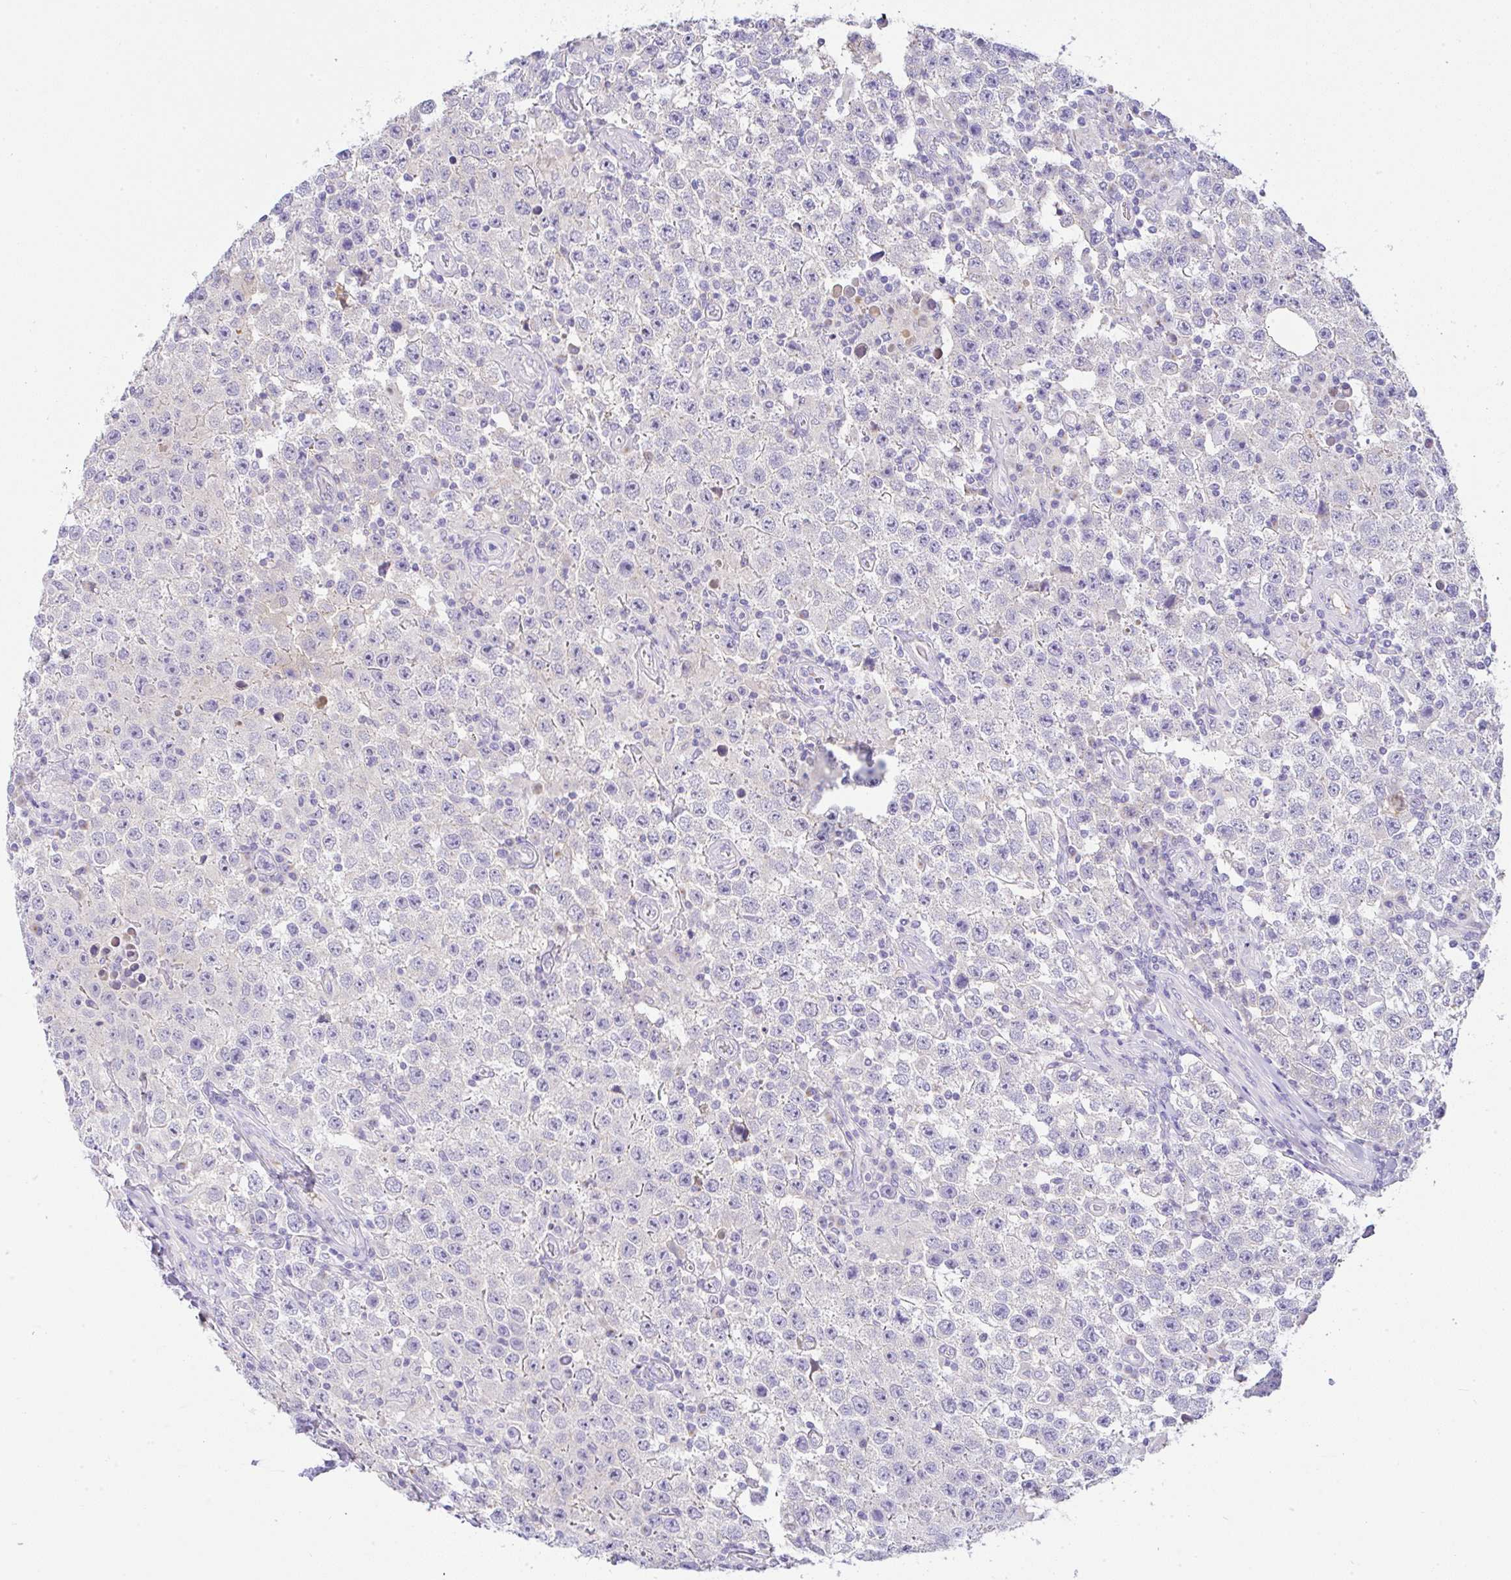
{"staining": {"intensity": "negative", "quantity": "none", "location": "none"}, "tissue": "testis cancer", "cell_type": "Tumor cells", "image_type": "cancer", "snomed": [{"axis": "morphology", "description": "Normal tissue, NOS"}, {"axis": "morphology", "description": "Urothelial carcinoma, High grade"}, {"axis": "morphology", "description": "Seminoma, NOS"}, {"axis": "morphology", "description": "Carcinoma, Embryonal, NOS"}, {"axis": "topography", "description": "Urinary bladder"}, {"axis": "topography", "description": "Testis"}], "caption": "Immunohistochemical staining of testis cancer shows no significant positivity in tumor cells.", "gene": "SERPINE3", "patient": {"sex": "male", "age": 41}}